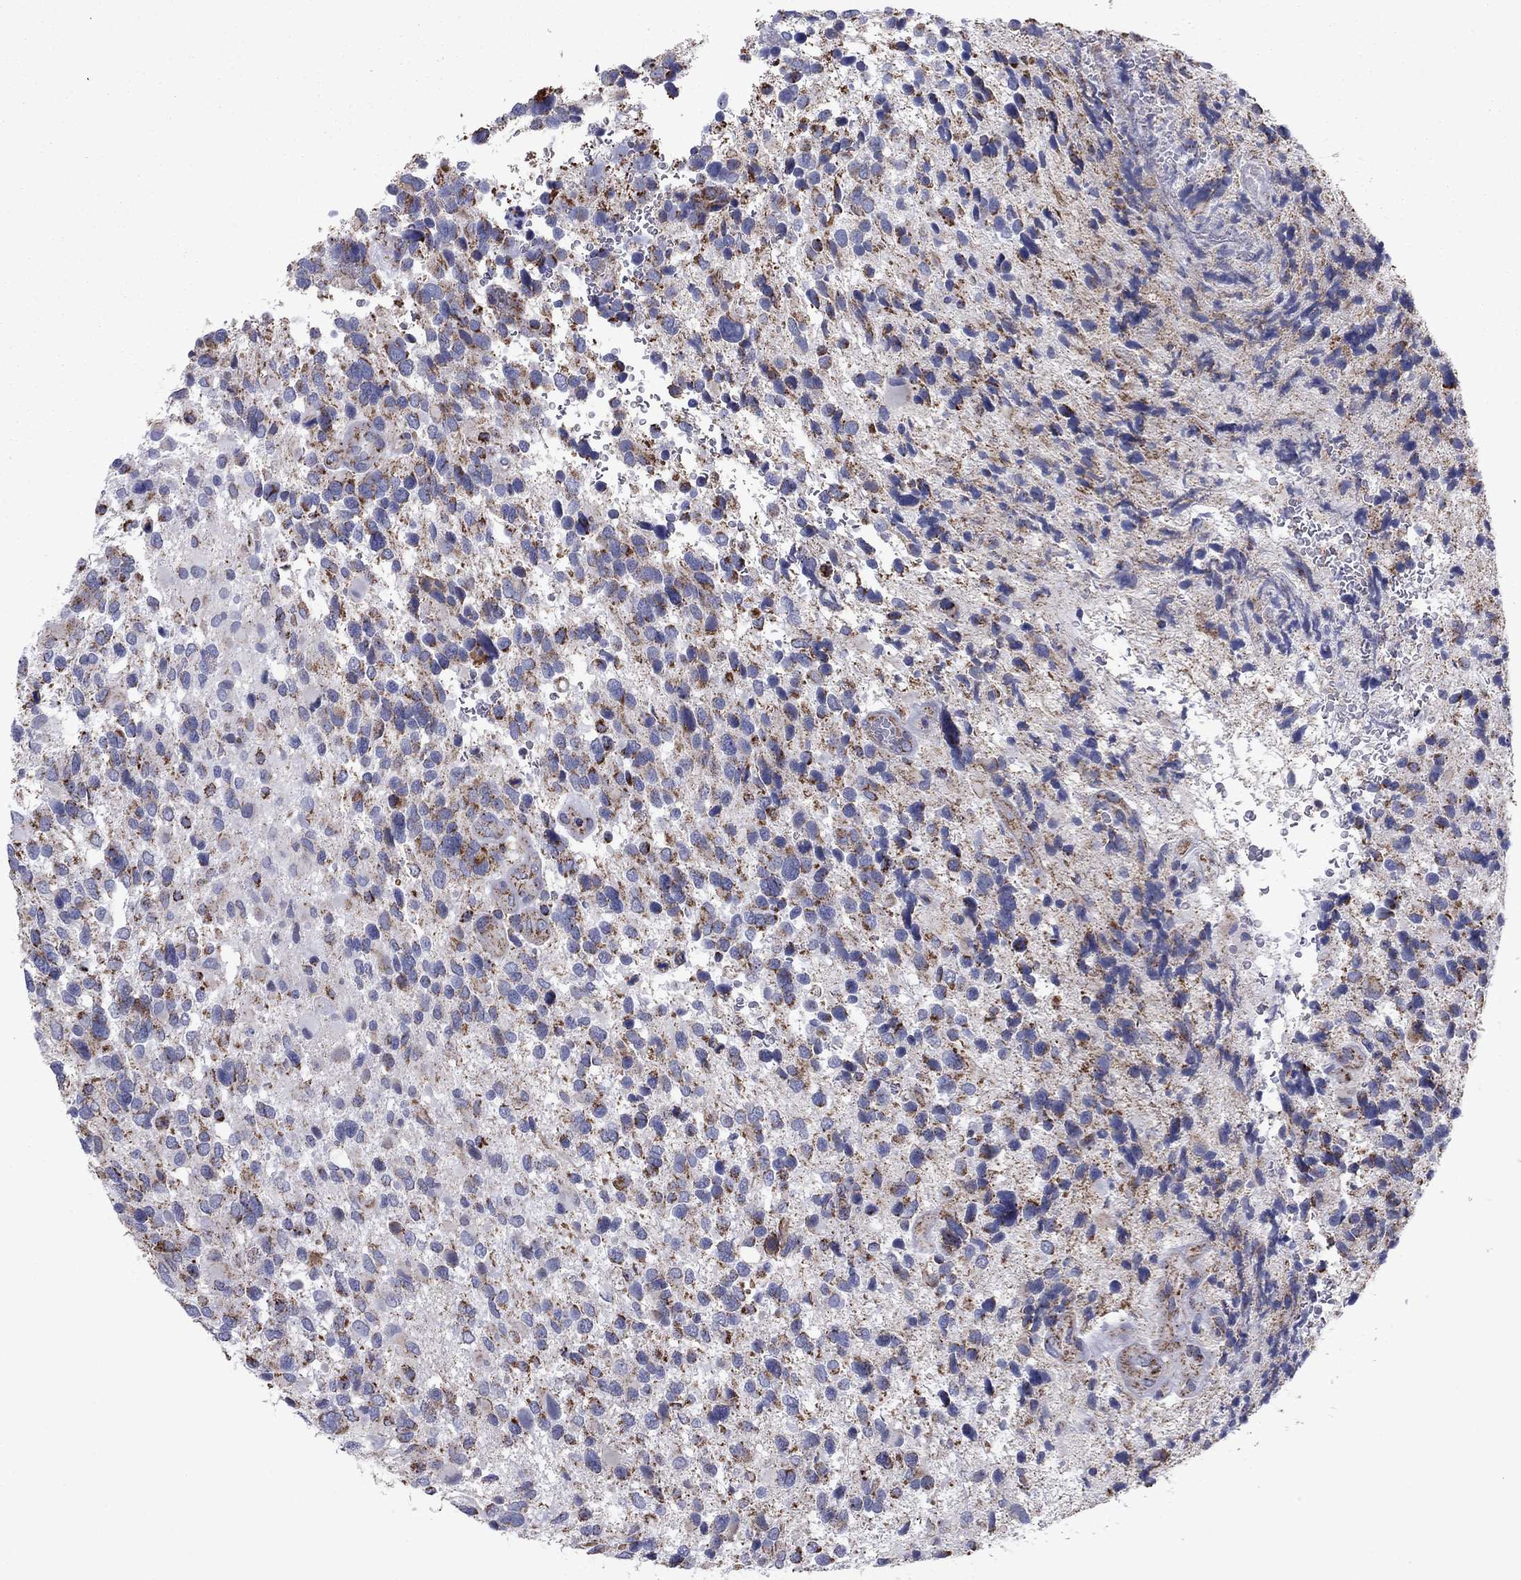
{"staining": {"intensity": "moderate", "quantity": "25%-75%", "location": "cytoplasmic/membranous"}, "tissue": "glioma", "cell_type": "Tumor cells", "image_type": "cancer", "snomed": [{"axis": "morphology", "description": "Glioma, malignant, Low grade"}, {"axis": "topography", "description": "Brain"}], "caption": "Immunohistochemical staining of malignant low-grade glioma shows medium levels of moderate cytoplasmic/membranous staining in approximately 25%-75% of tumor cells.", "gene": "NDUFV1", "patient": {"sex": "female", "age": 32}}